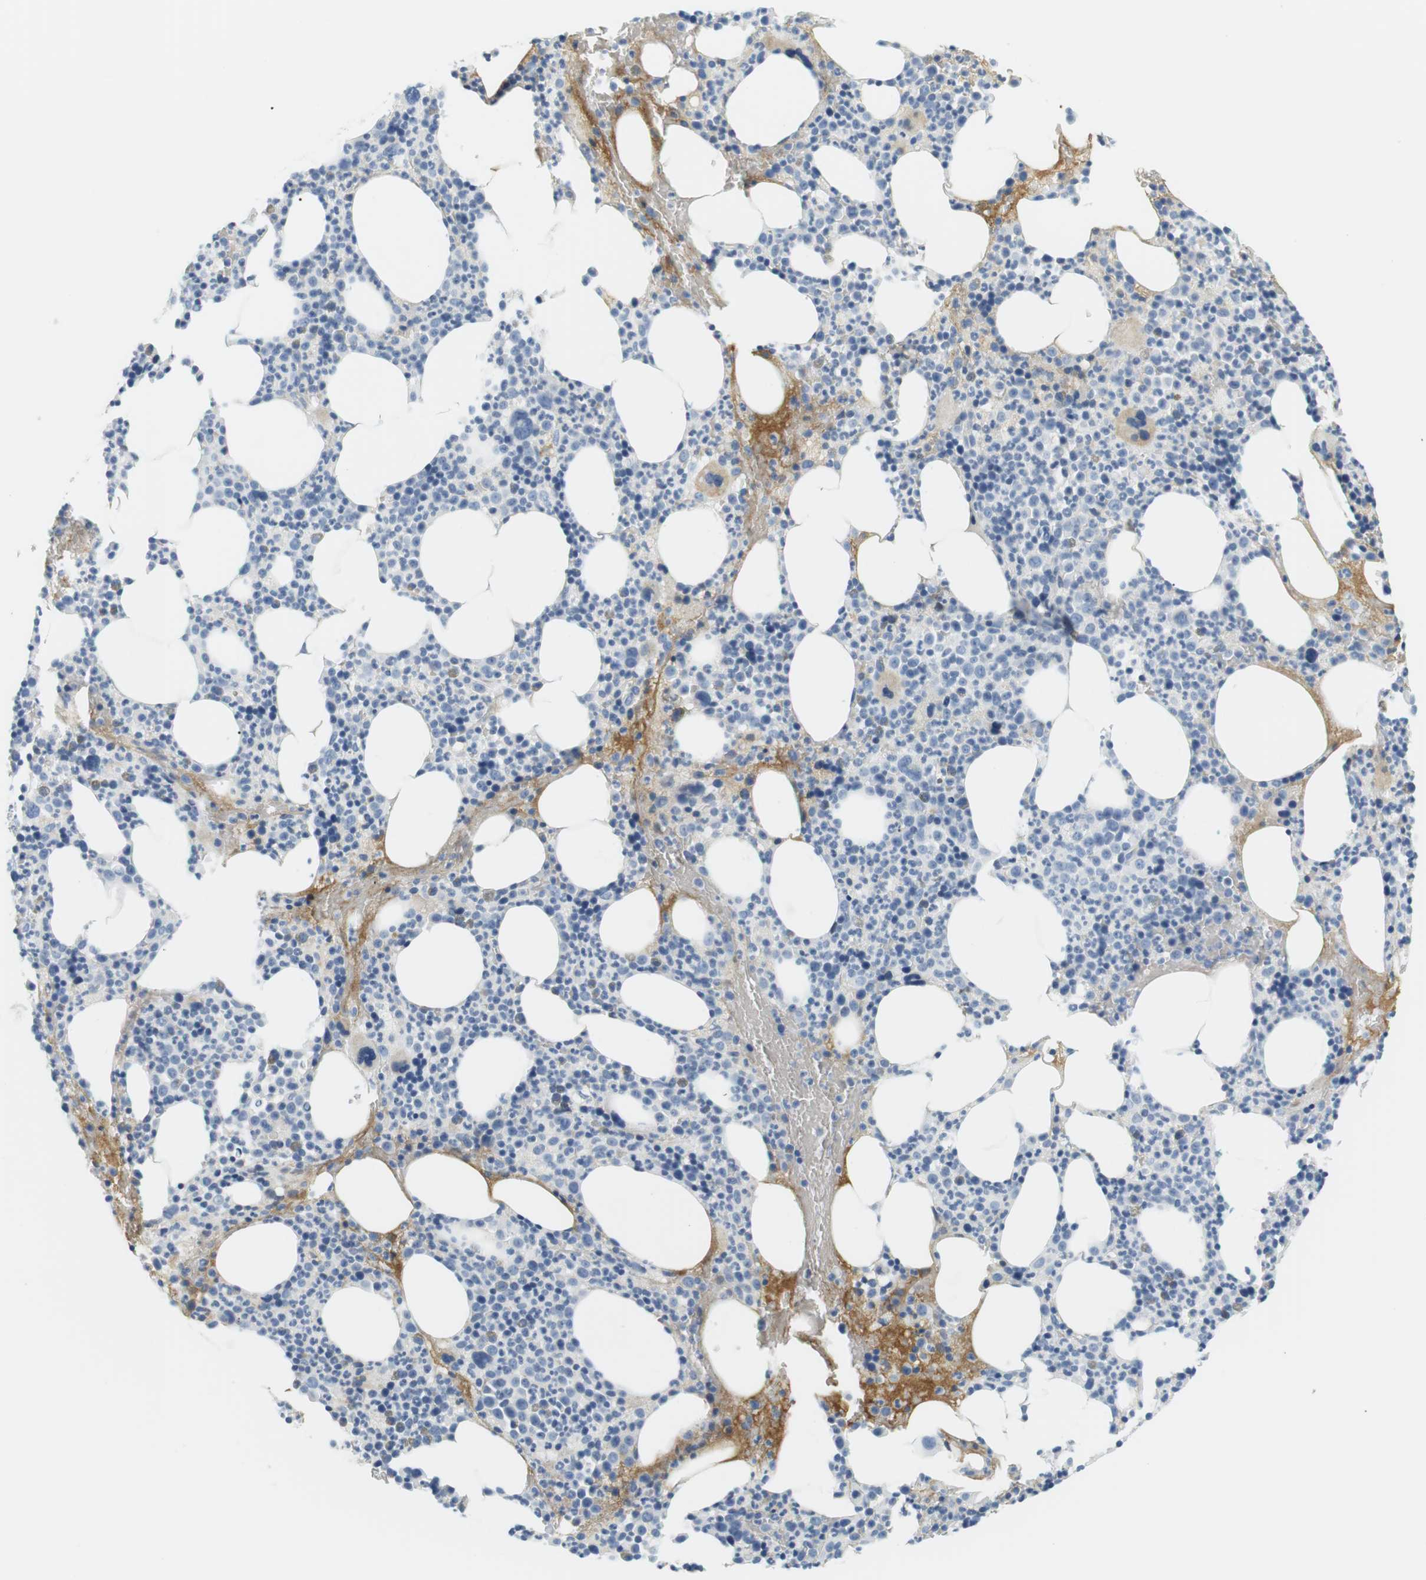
{"staining": {"intensity": "weak", "quantity": "<25%", "location": "cytoplasmic/membranous"}, "tissue": "bone marrow", "cell_type": "Hematopoietic cells", "image_type": "normal", "snomed": [{"axis": "morphology", "description": "Normal tissue, NOS"}, {"axis": "morphology", "description": "Inflammation, NOS"}, {"axis": "topography", "description": "Bone marrow"}], "caption": "The micrograph displays no significant staining in hematopoietic cells of bone marrow.", "gene": "APOB", "patient": {"sex": "male", "age": 73}}